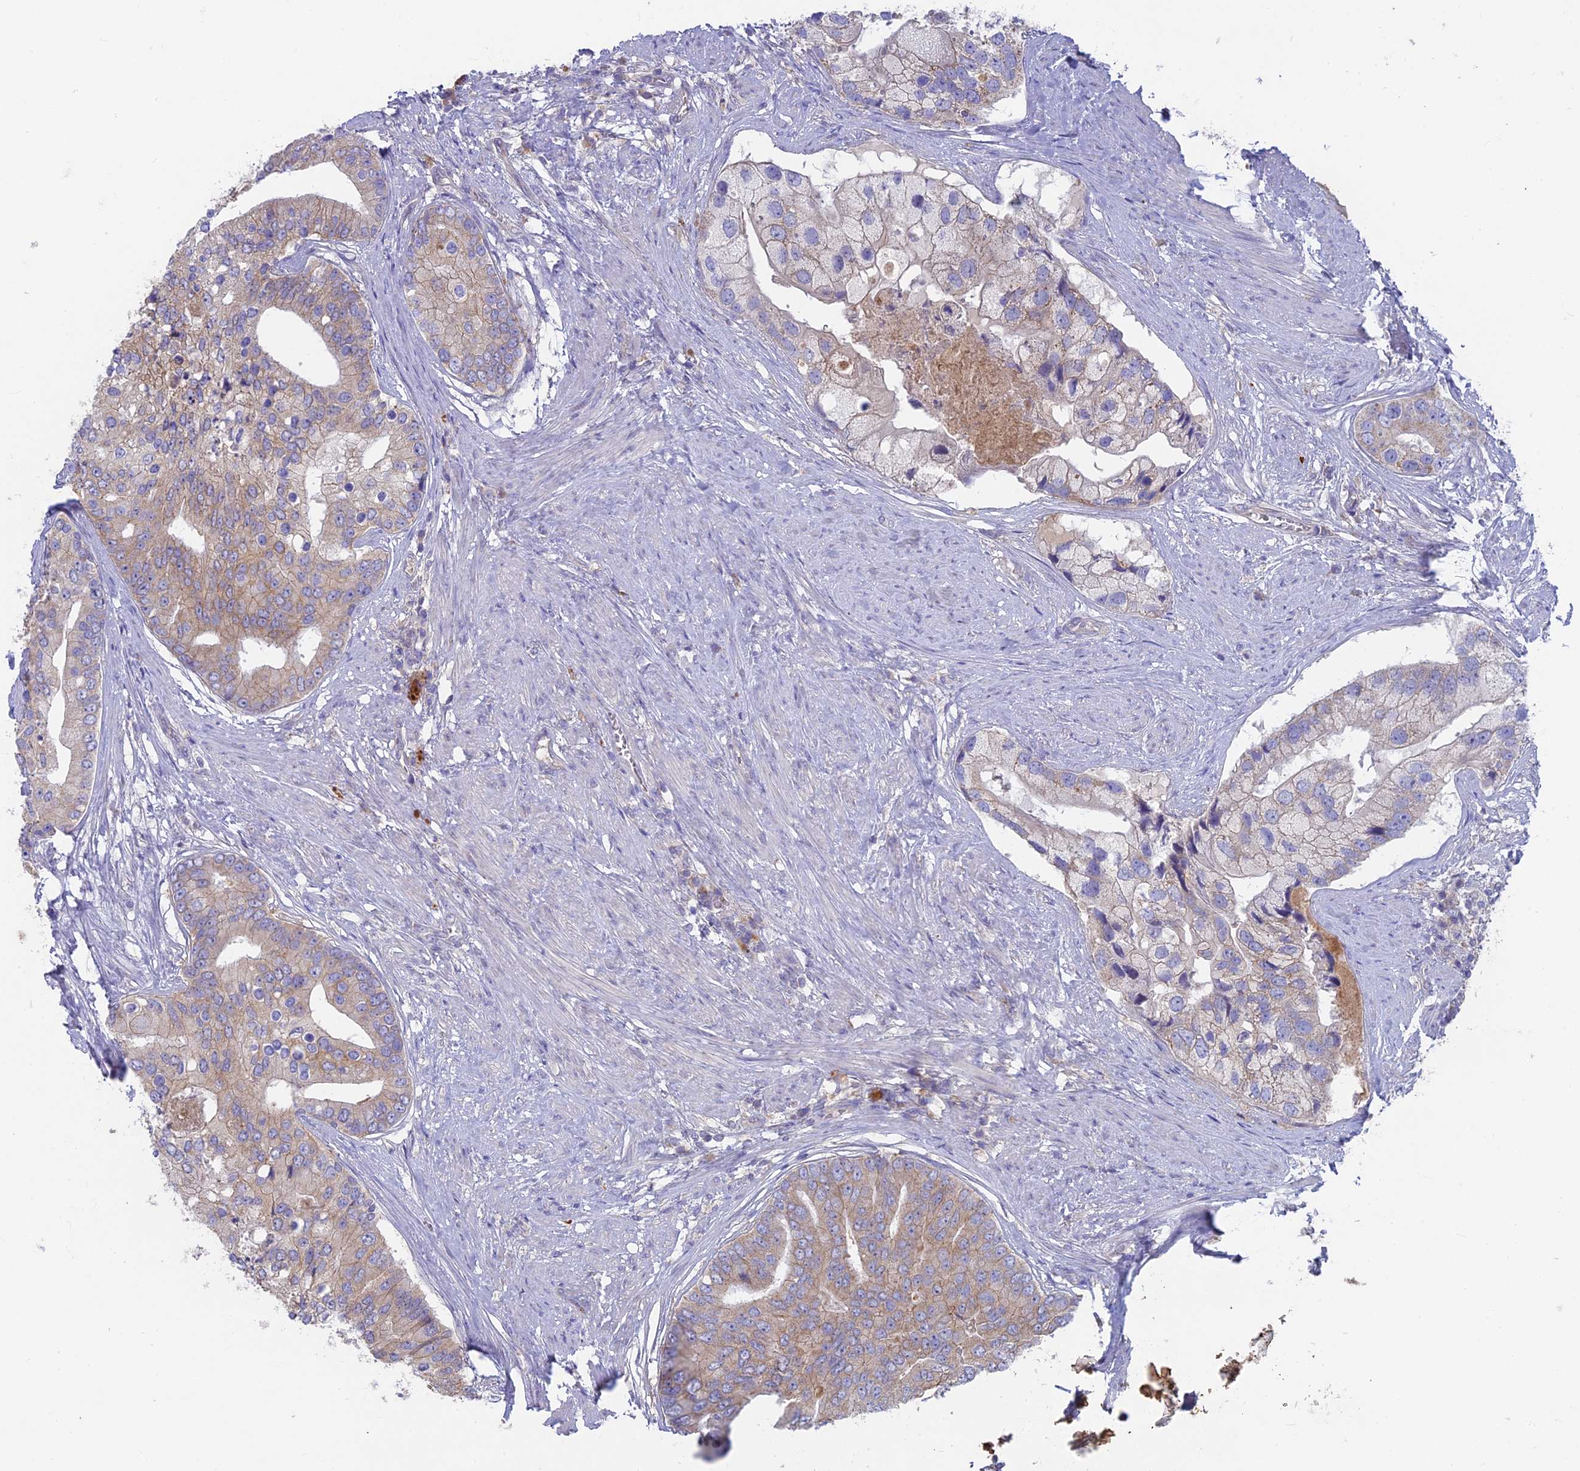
{"staining": {"intensity": "moderate", "quantity": "25%-75%", "location": "cytoplasmic/membranous"}, "tissue": "prostate cancer", "cell_type": "Tumor cells", "image_type": "cancer", "snomed": [{"axis": "morphology", "description": "Adenocarcinoma, High grade"}, {"axis": "topography", "description": "Prostate"}], "caption": "Immunohistochemical staining of high-grade adenocarcinoma (prostate) displays moderate cytoplasmic/membranous protein expression in about 25%-75% of tumor cells.", "gene": "PZP", "patient": {"sex": "male", "age": 62}}